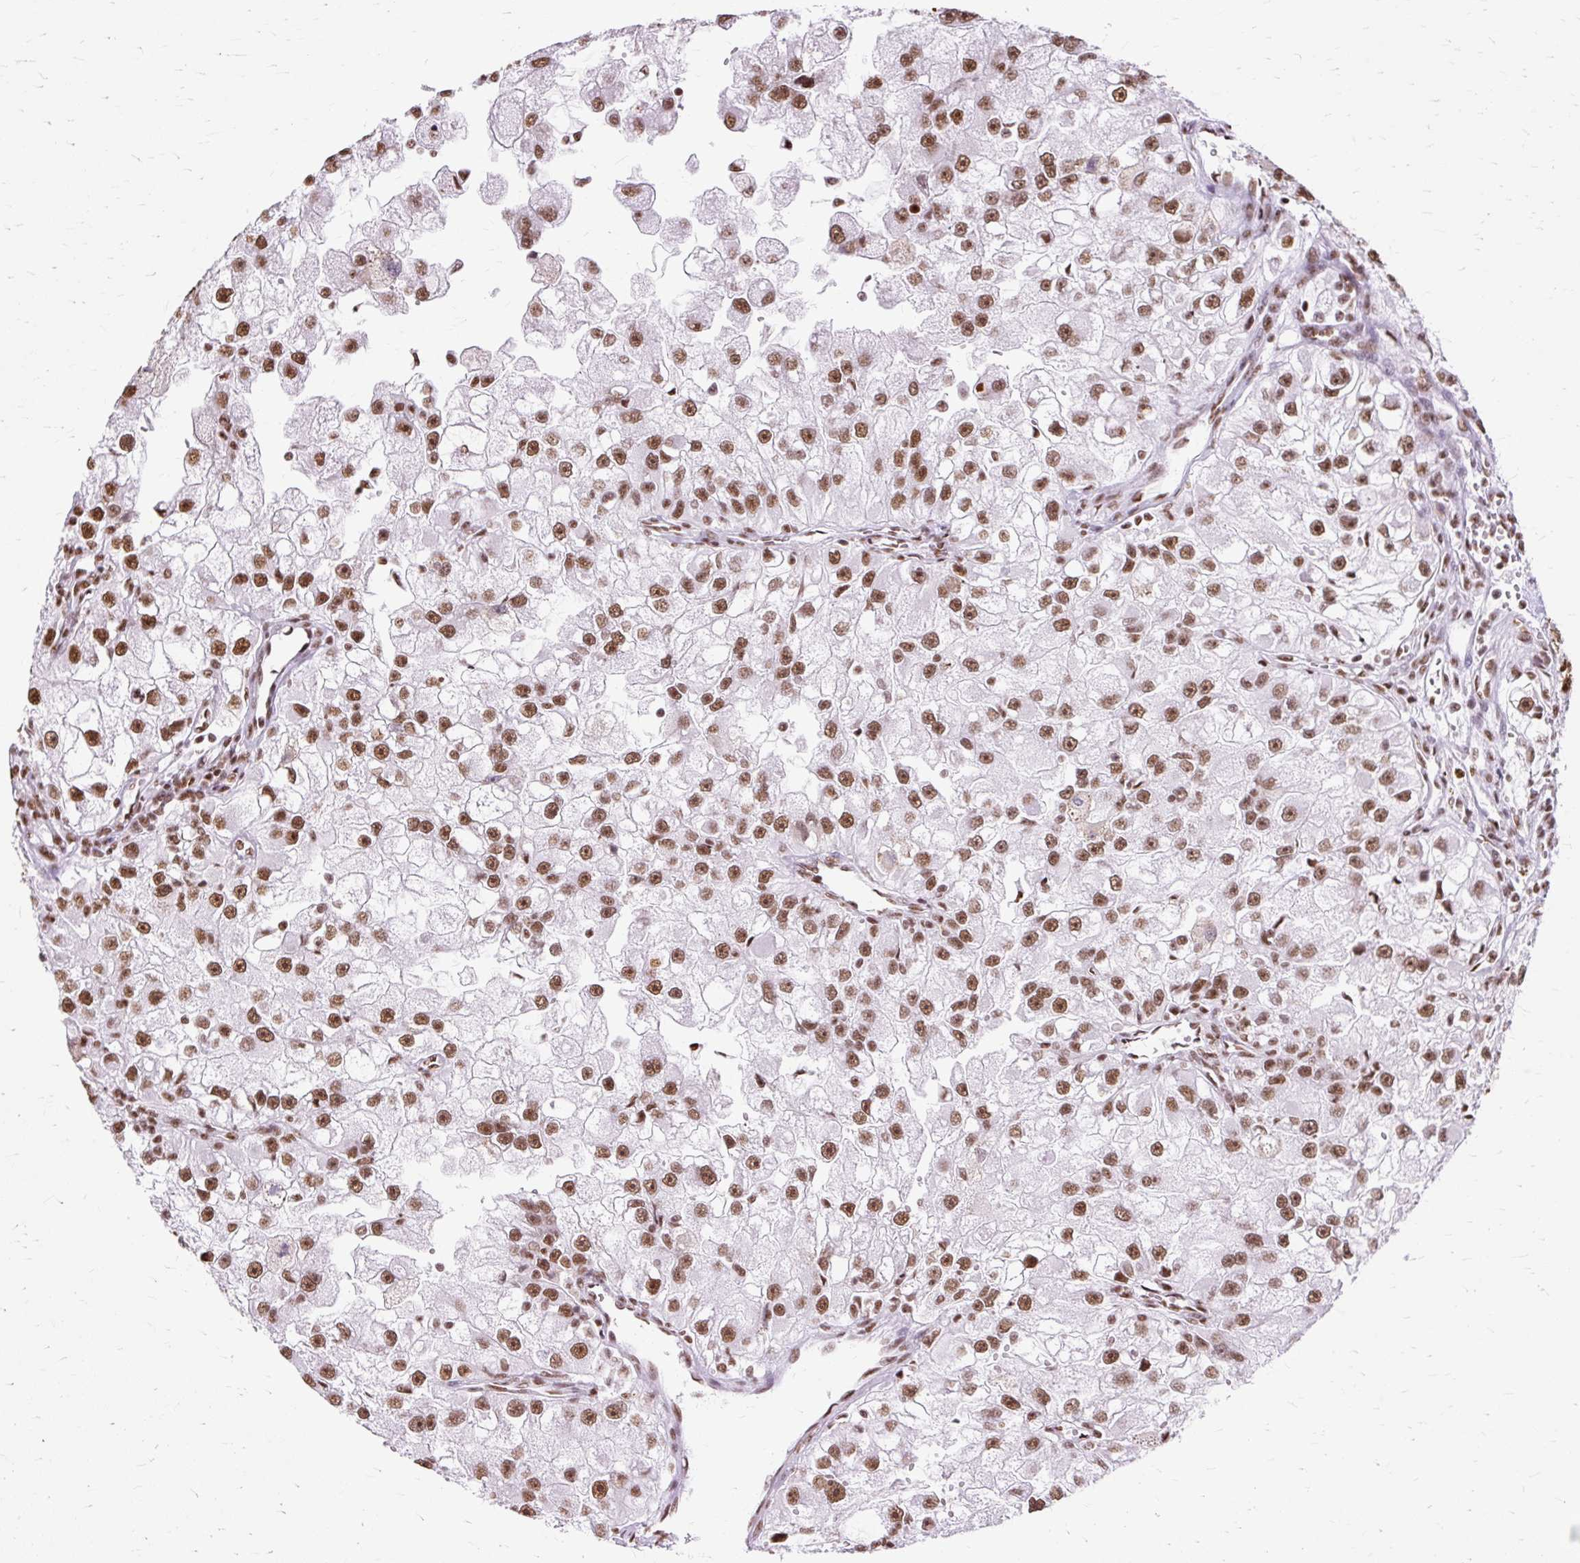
{"staining": {"intensity": "moderate", "quantity": ">75%", "location": "nuclear"}, "tissue": "renal cancer", "cell_type": "Tumor cells", "image_type": "cancer", "snomed": [{"axis": "morphology", "description": "Adenocarcinoma, NOS"}, {"axis": "topography", "description": "Kidney"}], "caption": "Protein expression analysis of renal cancer displays moderate nuclear expression in approximately >75% of tumor cells.", "gene": "XRCC6", "patient": {"sex": "male", "age": 63}}